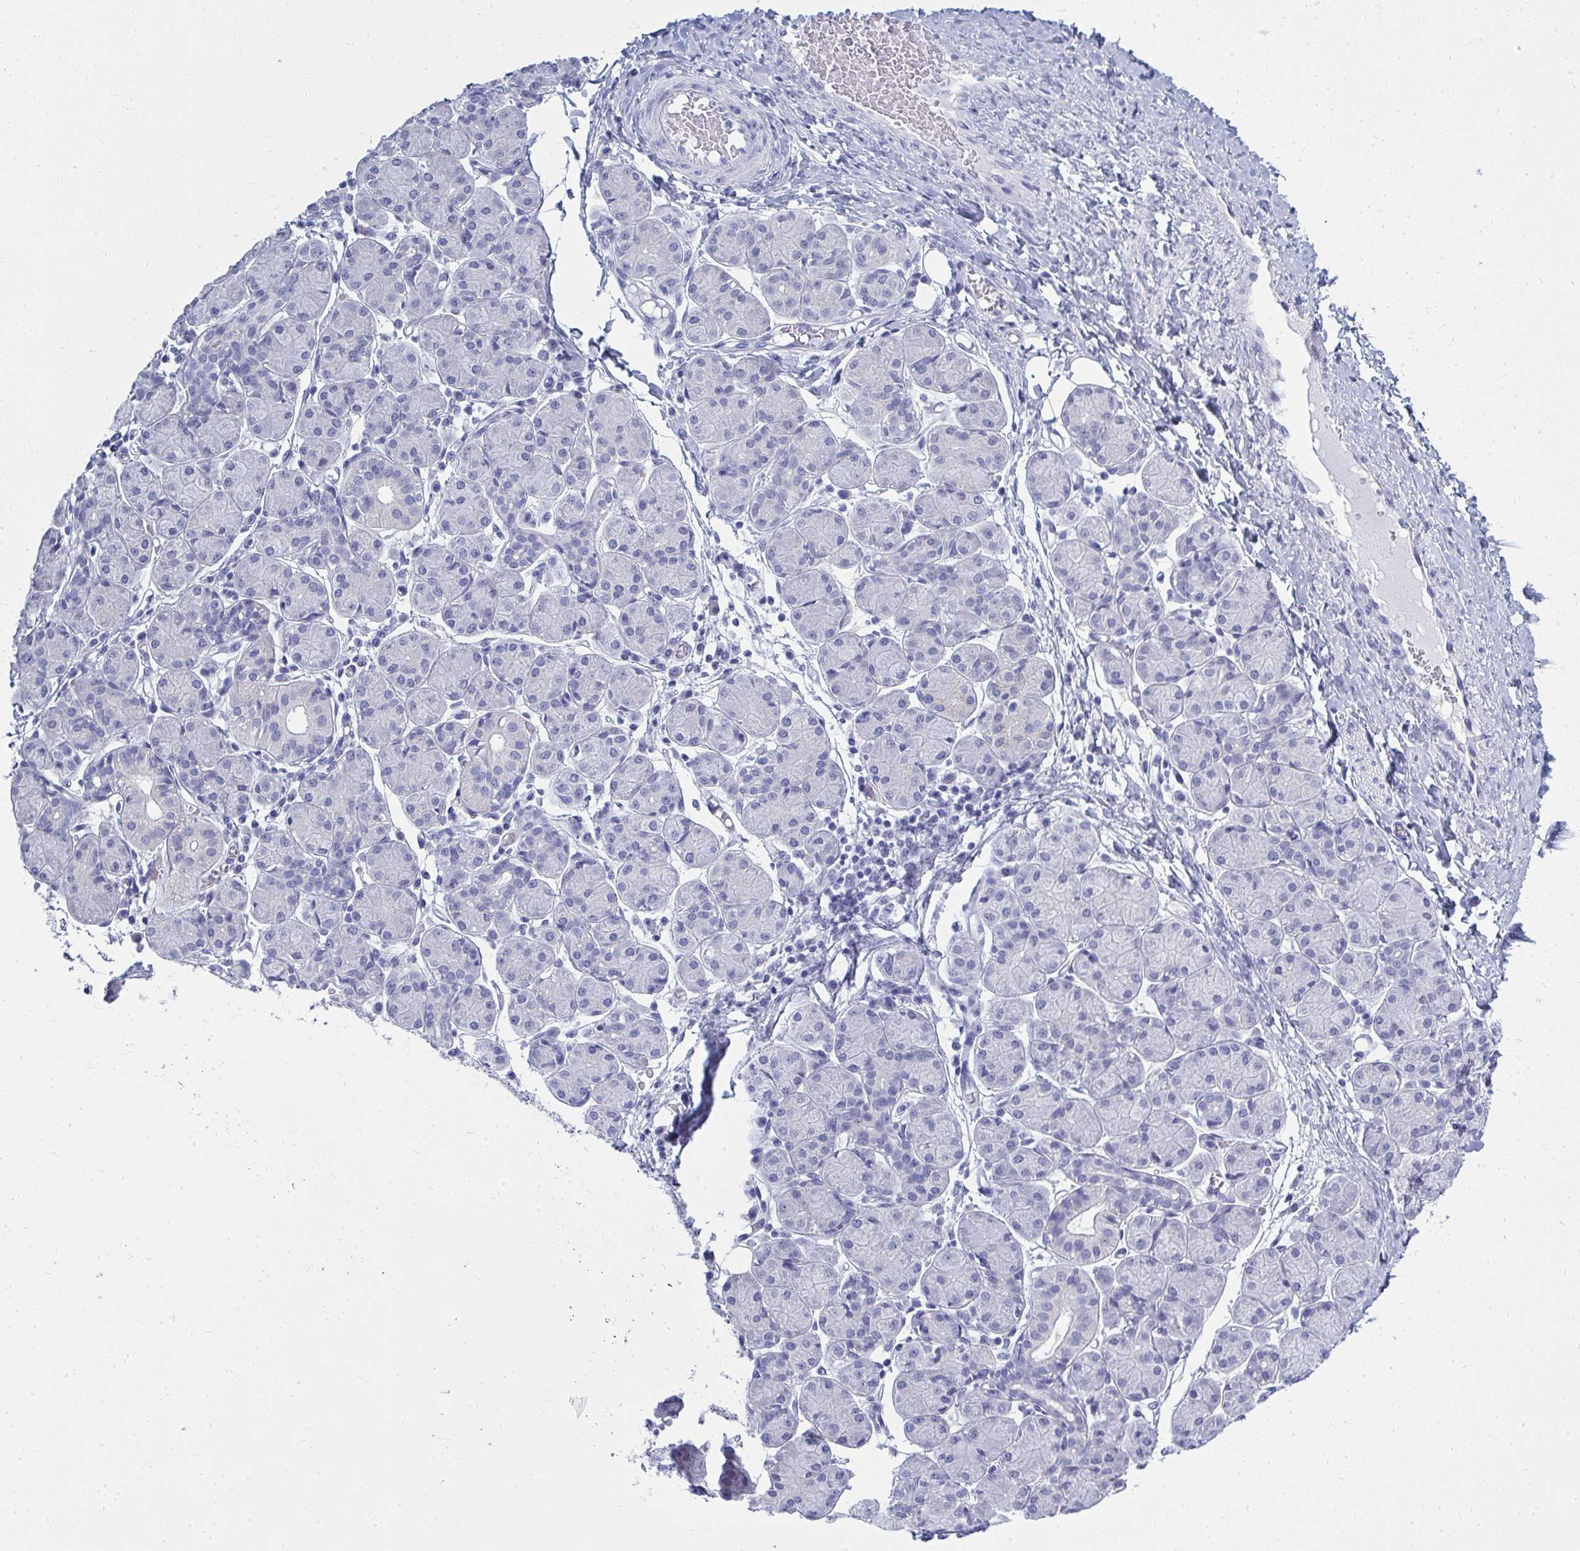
{"staining": {"intensity": "negative", "quantity": "none", "location": "none"}, "tissue": "salivary gland", "cell_type": "Glandular cells", "image_type": "normal", "snomed": [{"axis": "morphology", "description": "Normal tissue, NOS"}, {"axis": "morphology", "description": "Inflammation, NOS"}, {"axis": "topography", "description": "Lymph node"}, {"axis": "topography", "description": "Salivary gland"}], "caption": "This photomicrograph is of normal salivary gland stained with immunohistochemistry (IHC) to label a protein in brown with the nuclei are counter-stained blue. There is no positivity in glandular cells.", "gene": "QDPR", "patient": {"sex": "male", "age": 3}}